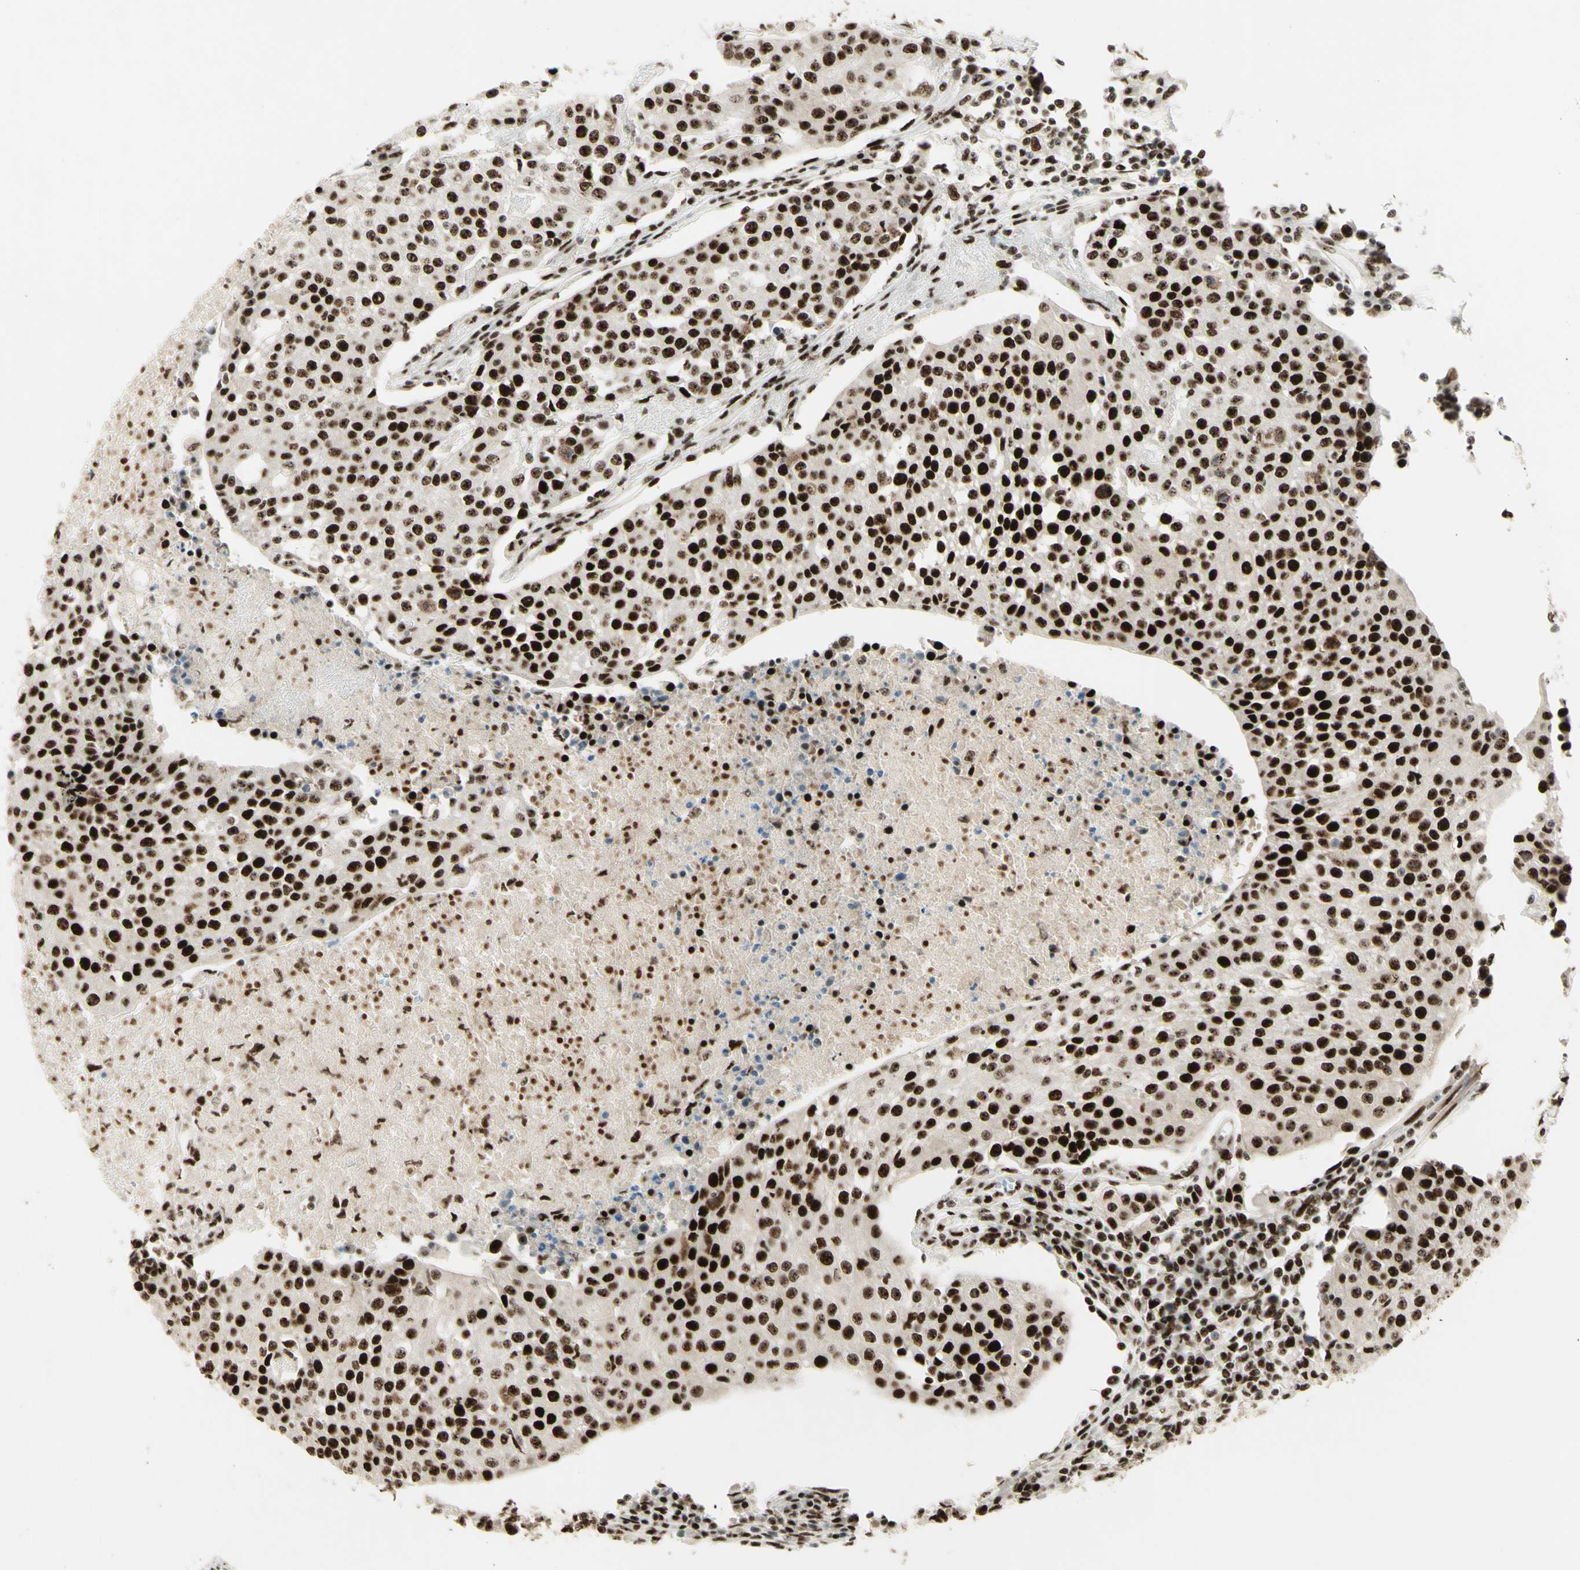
{"staining": {"intensity": "strong", "quantity": ">75%", "location": "nuclear"}, "tissue": "urothelial cancer", "cell_type": "Tumor cells", "image_type": "cancer", "snomed": [{"axis": "morphology", "description": "Urothelial carcinoma, High grade"}, {"axis": "topography", "description": "Urinary bladder"}], "caption": "This is an image of IHC staining of urothelial carcinoma (high-grade), which shows strong expression in the nuclear of tumor cells.", "gene": "DHX9", "patient": {"sex": "female", "age": 85}}